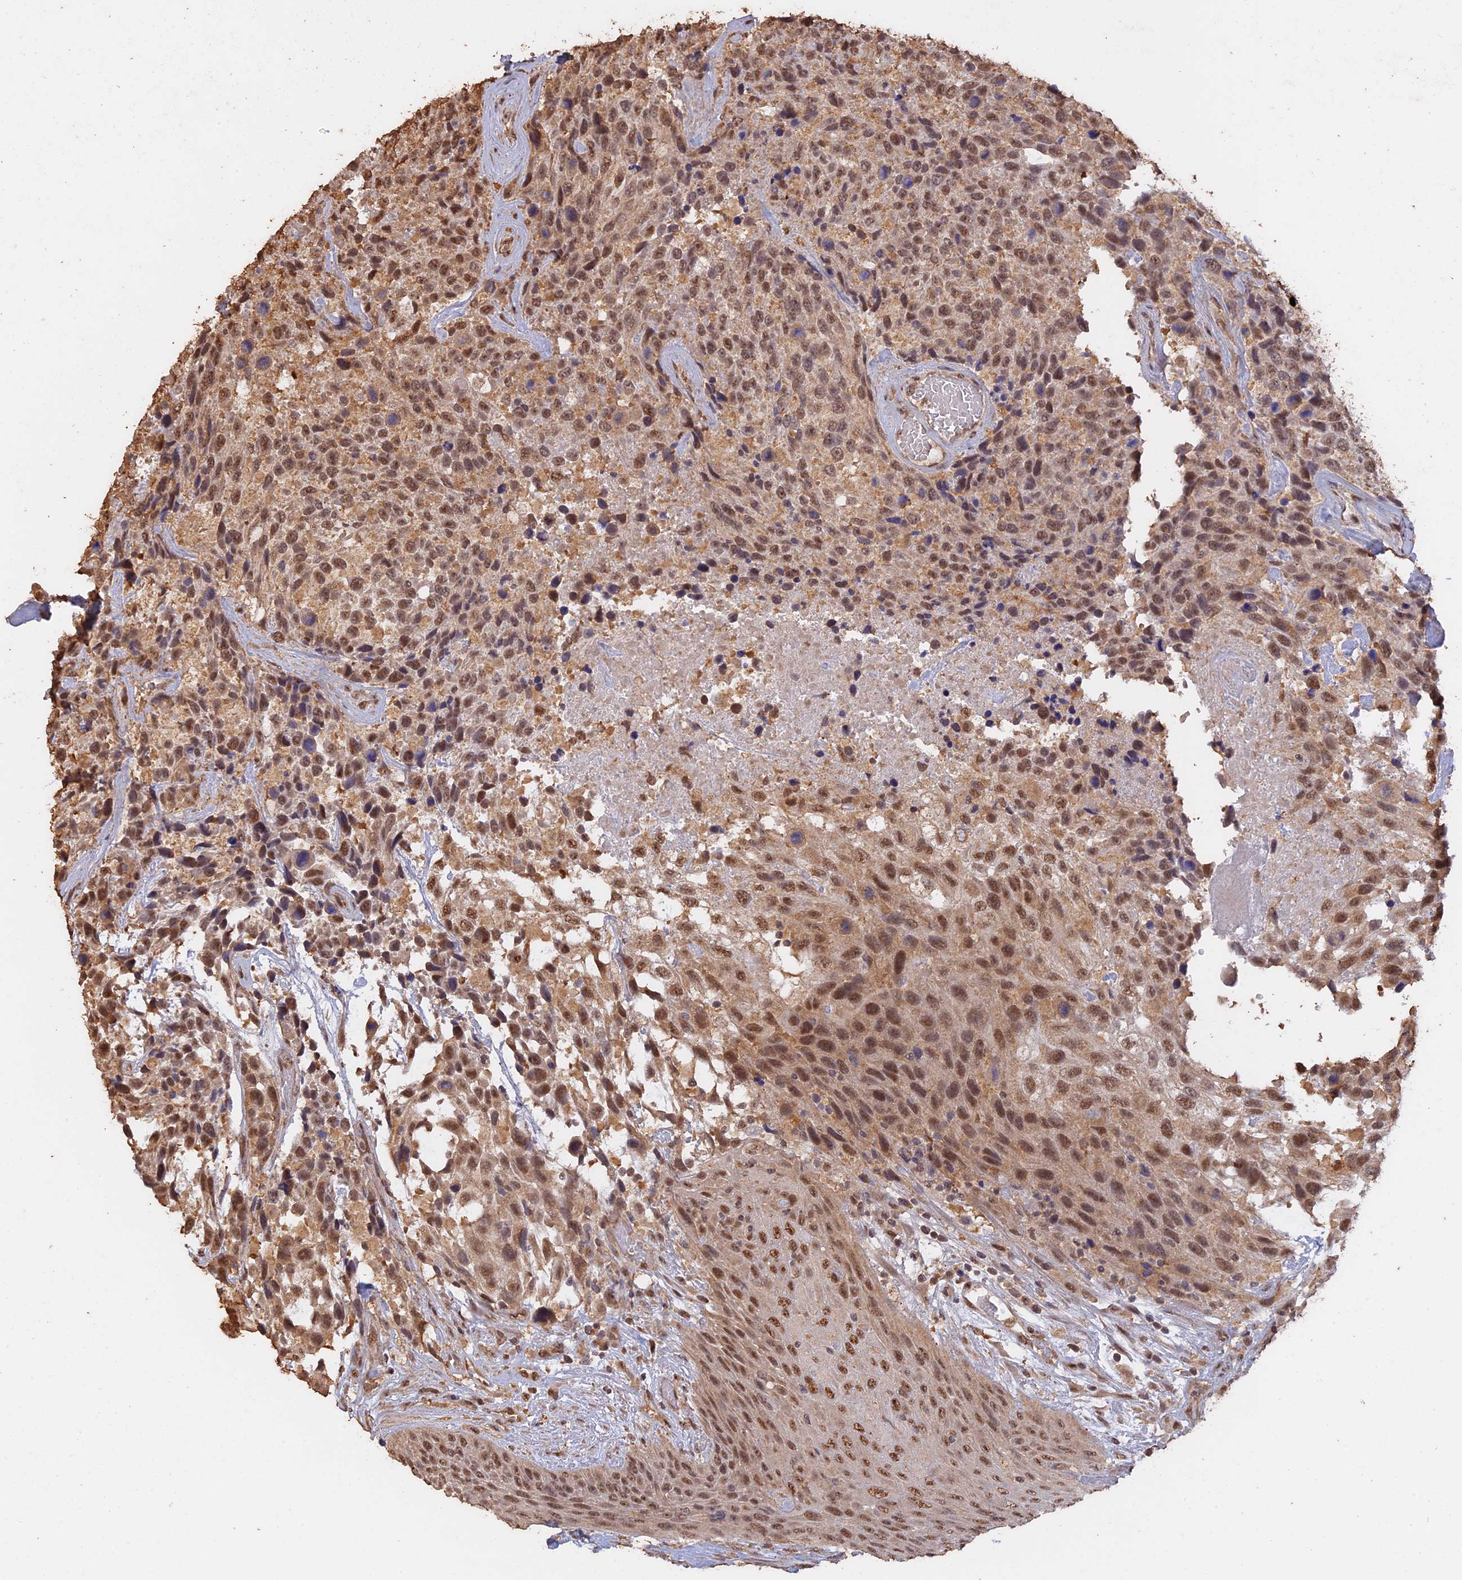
{"staining": {"intensity": "moderate", "quantity": ">75%", "location": "nuclear"}, "tissue": "urothelial cancer", "cell_type": "Tumor cells", "image_type": "cancer", "snomed": [{"axis": "morphology", "description": "Urothelial carcinoma, High grade"}, {"axis": "topography", "description": "Urinary bladder"}], "caption": "Urothelial cancer was stained to show a protein in brown. There is medium levels of moderate nuclear expression in about >75% of tumor cells.", "gene": "PSMC6", "patient": {"sex": "female", "age": 70}}